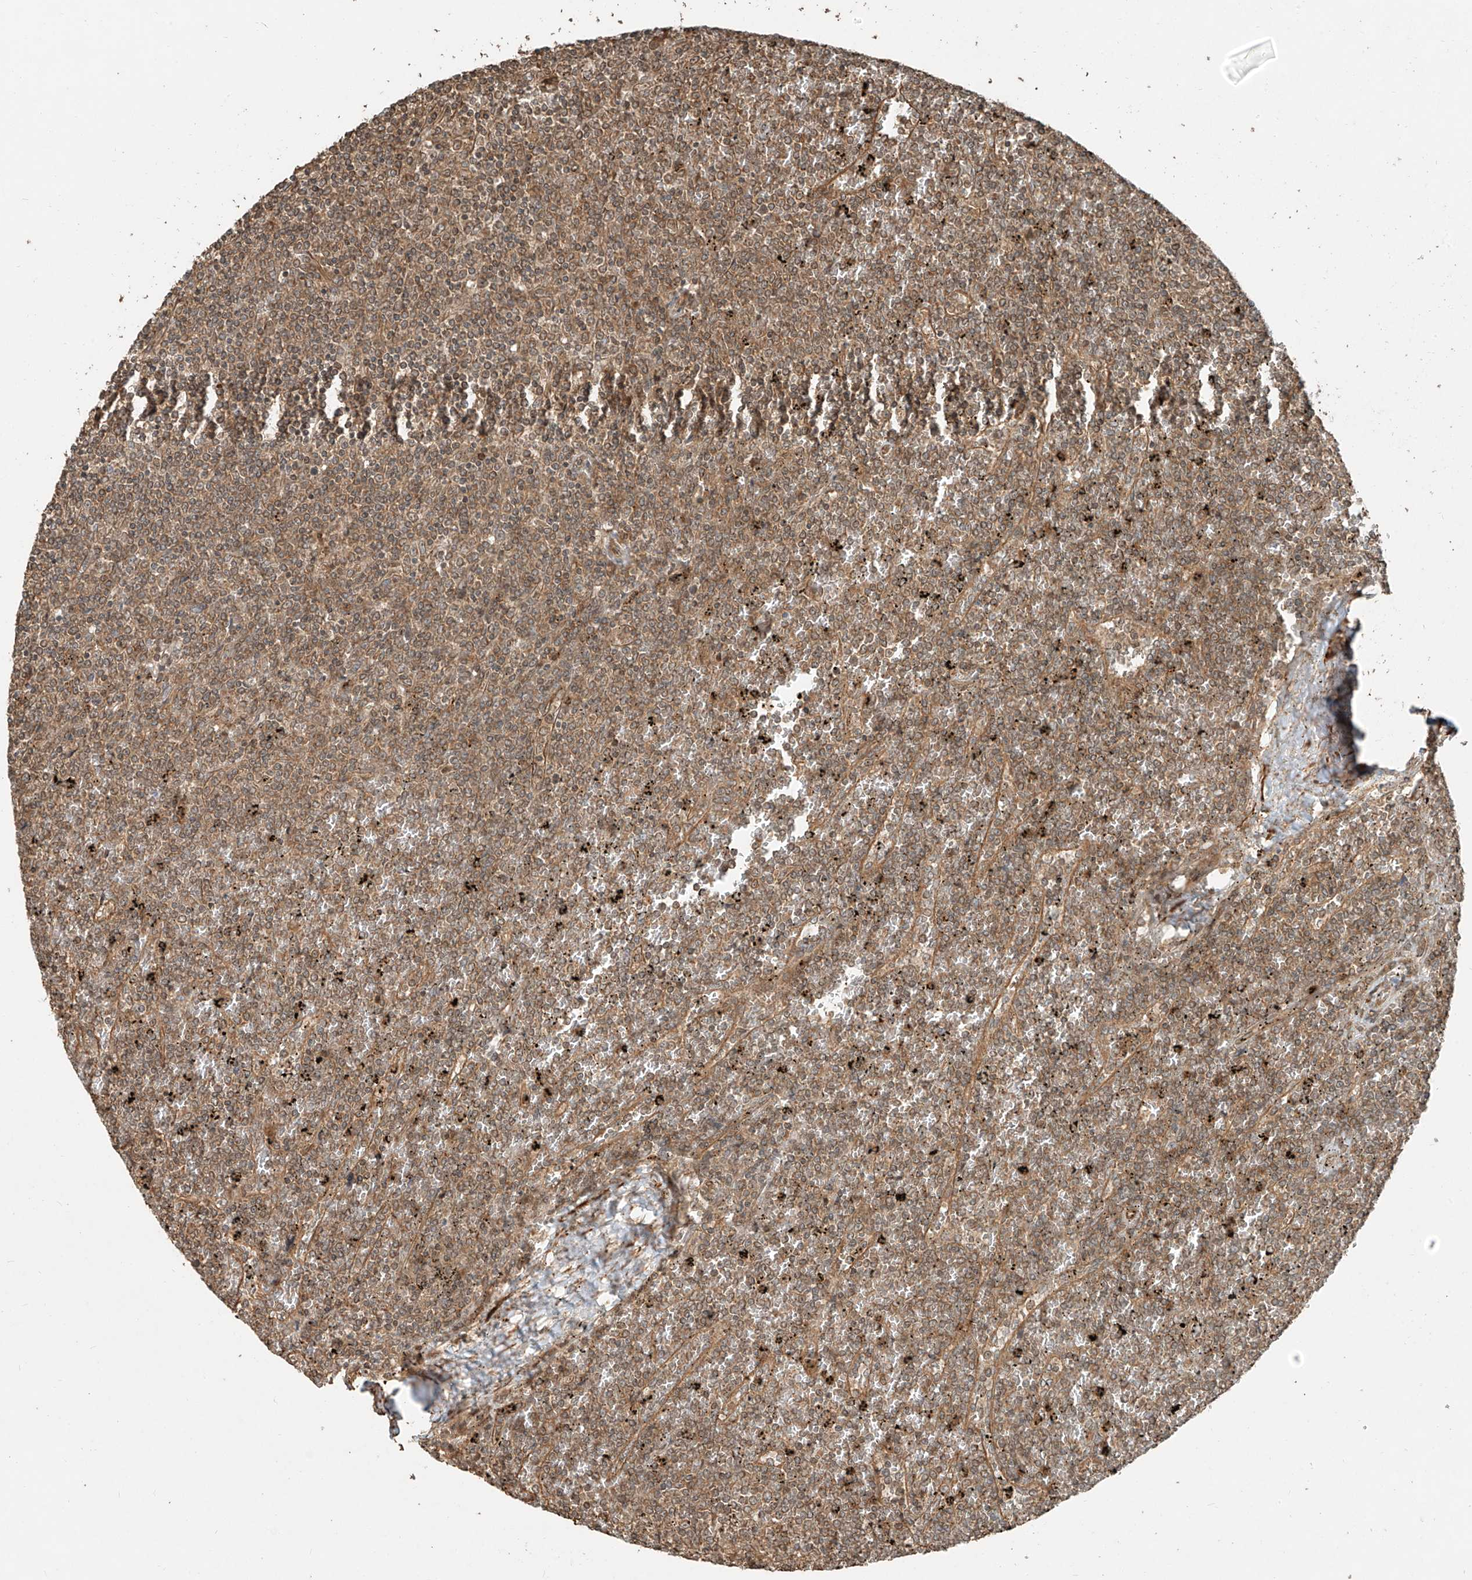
{"staining": {"intensity": "moderate", "quantity": ">75%", "location": "cytoplasmic/membranous"}, "tissue": "lymphoma", "cell_type": "Tumor cells", "image_type": "cancer", "snomed": [{"axis": "morphology", "description": "Malignant lymphoma, non-Hodgkin's type, Low grade"}, {"axis": "topography", "description": "Spleen"}], "caption": "A high-resolution histopathology image shows immunohistochemistry (IHC) staining of malignant lymphoma, non-Hodgkin's type (low-grade), which shows moderate cytoplasmic/membranous positivity in about >75% of tumor cells.", "gene": "ANKZF1", "patient": {"sex": "female", "age": 19}}